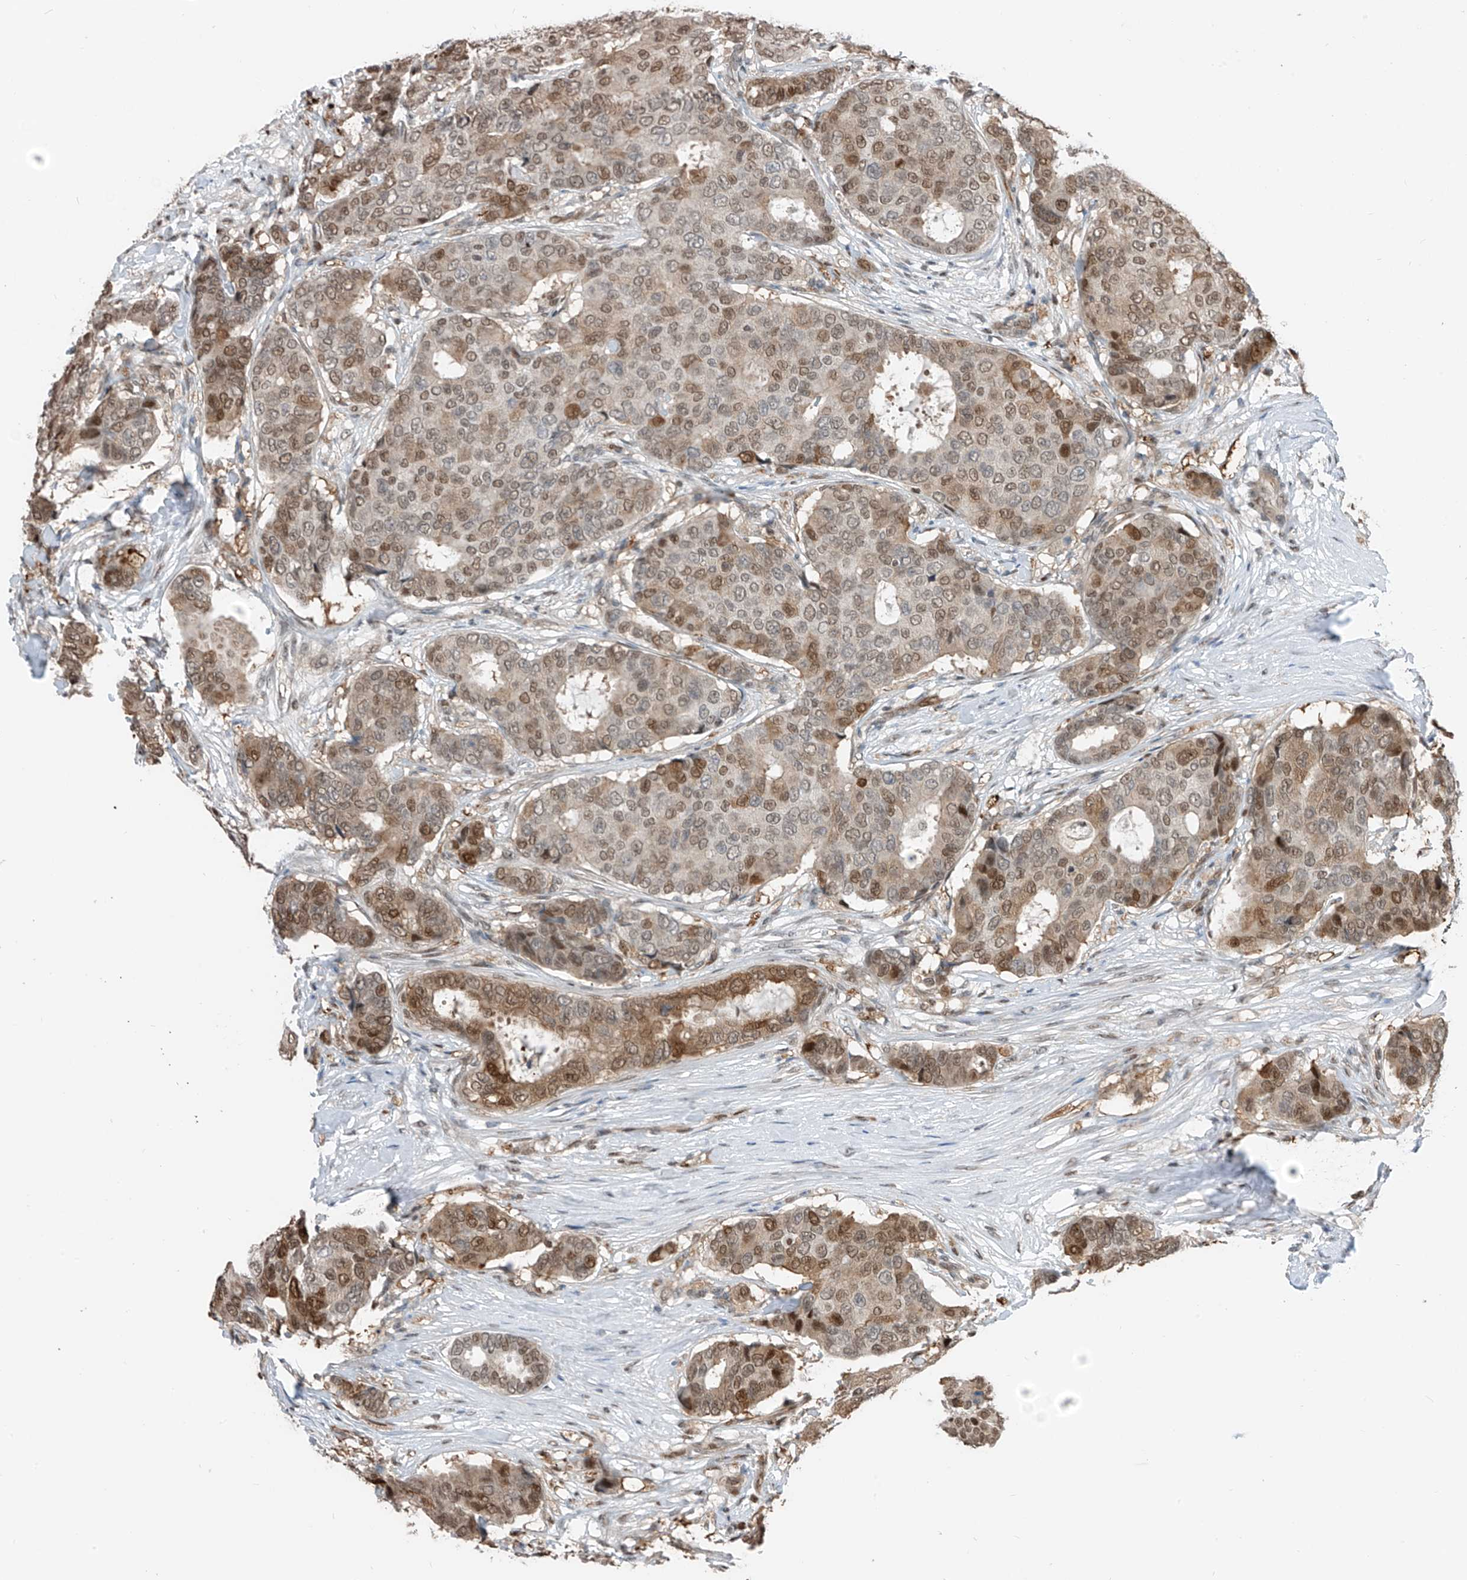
{"staining": {"intensity": "moderate", "quantity": ">75%", "location": "cytoplasmic/membranous,nuclear"}, "tissue": "breast cancer", "cell_type": "Tumor cells", "image_type": "cancer", "snomed": [{"axis": "morphology", "description": "Duct carcinoma"}, {"axis": "topography", "description": "Breast"}], "caption": "Immunohistochemistry histopathology image of invasive ductal carcinoma (breast) stained for a protein (brown), which demonstrates medium levels of moderate cytoplasmic/membranous and nuclear staining in approximately >75% of tumor cells.", "gene": "RBP7", "patient": {"sex": "female", "age": 75}}